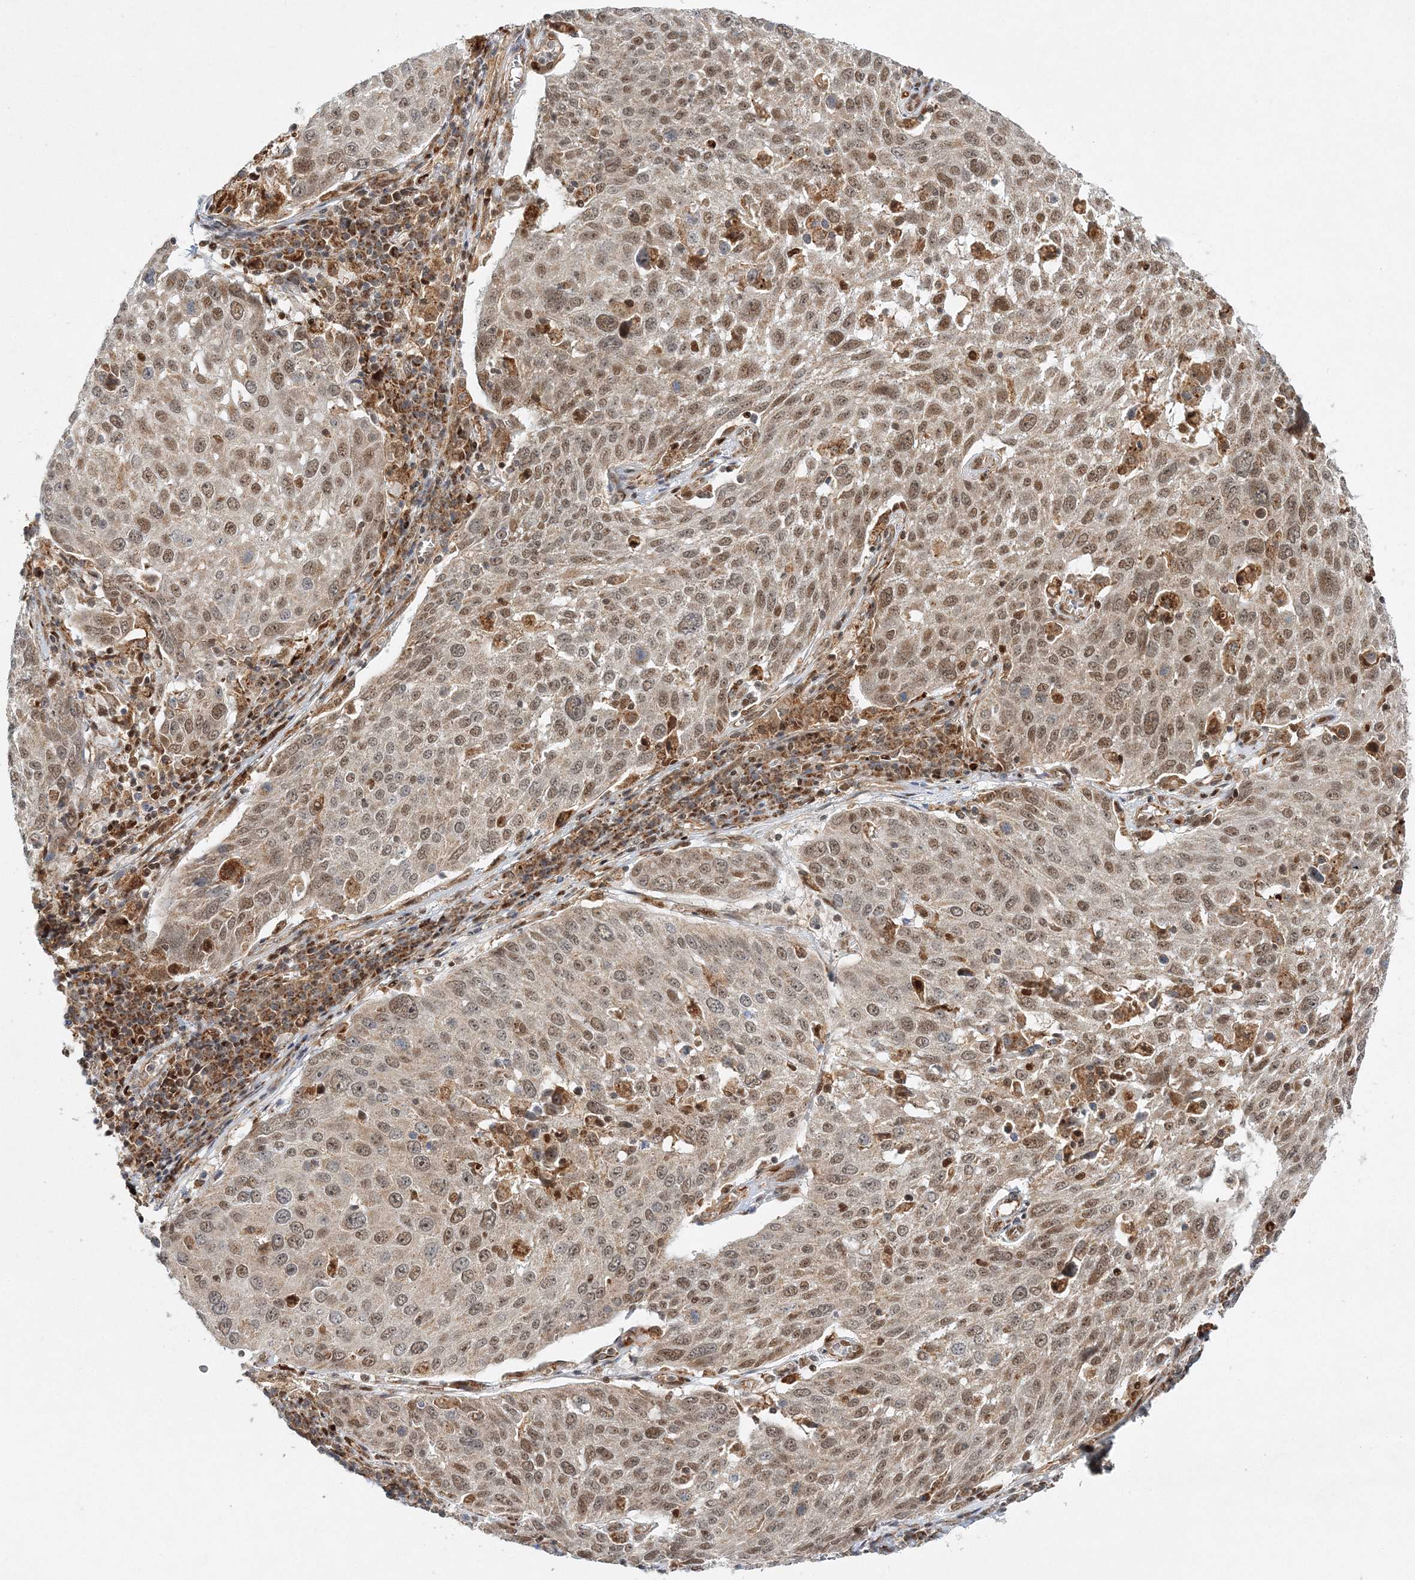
{"staining": {"intensity": "weak", "quantity": "25%-75%", "location": "cytoplasmic/membranous,nuclear"}, "tissue": "lung cancer", "cell_type": "Tumor cells", "image_type": "cancer", "snomed": [{"axis": "morphology", "description": "Squamous cell carcinoma, NOS"}, {"axis": "topography", "description": "Lung"}], "caption": "Human lung squamous cell carcinoma stained with a brown dye shows weak cytoplasmic/membranous and nuclear positive expression in about 25%-75% of tumor cells.", "gene": "RAB11FIP2", "patient": {"sex": "male", "age": 65}}